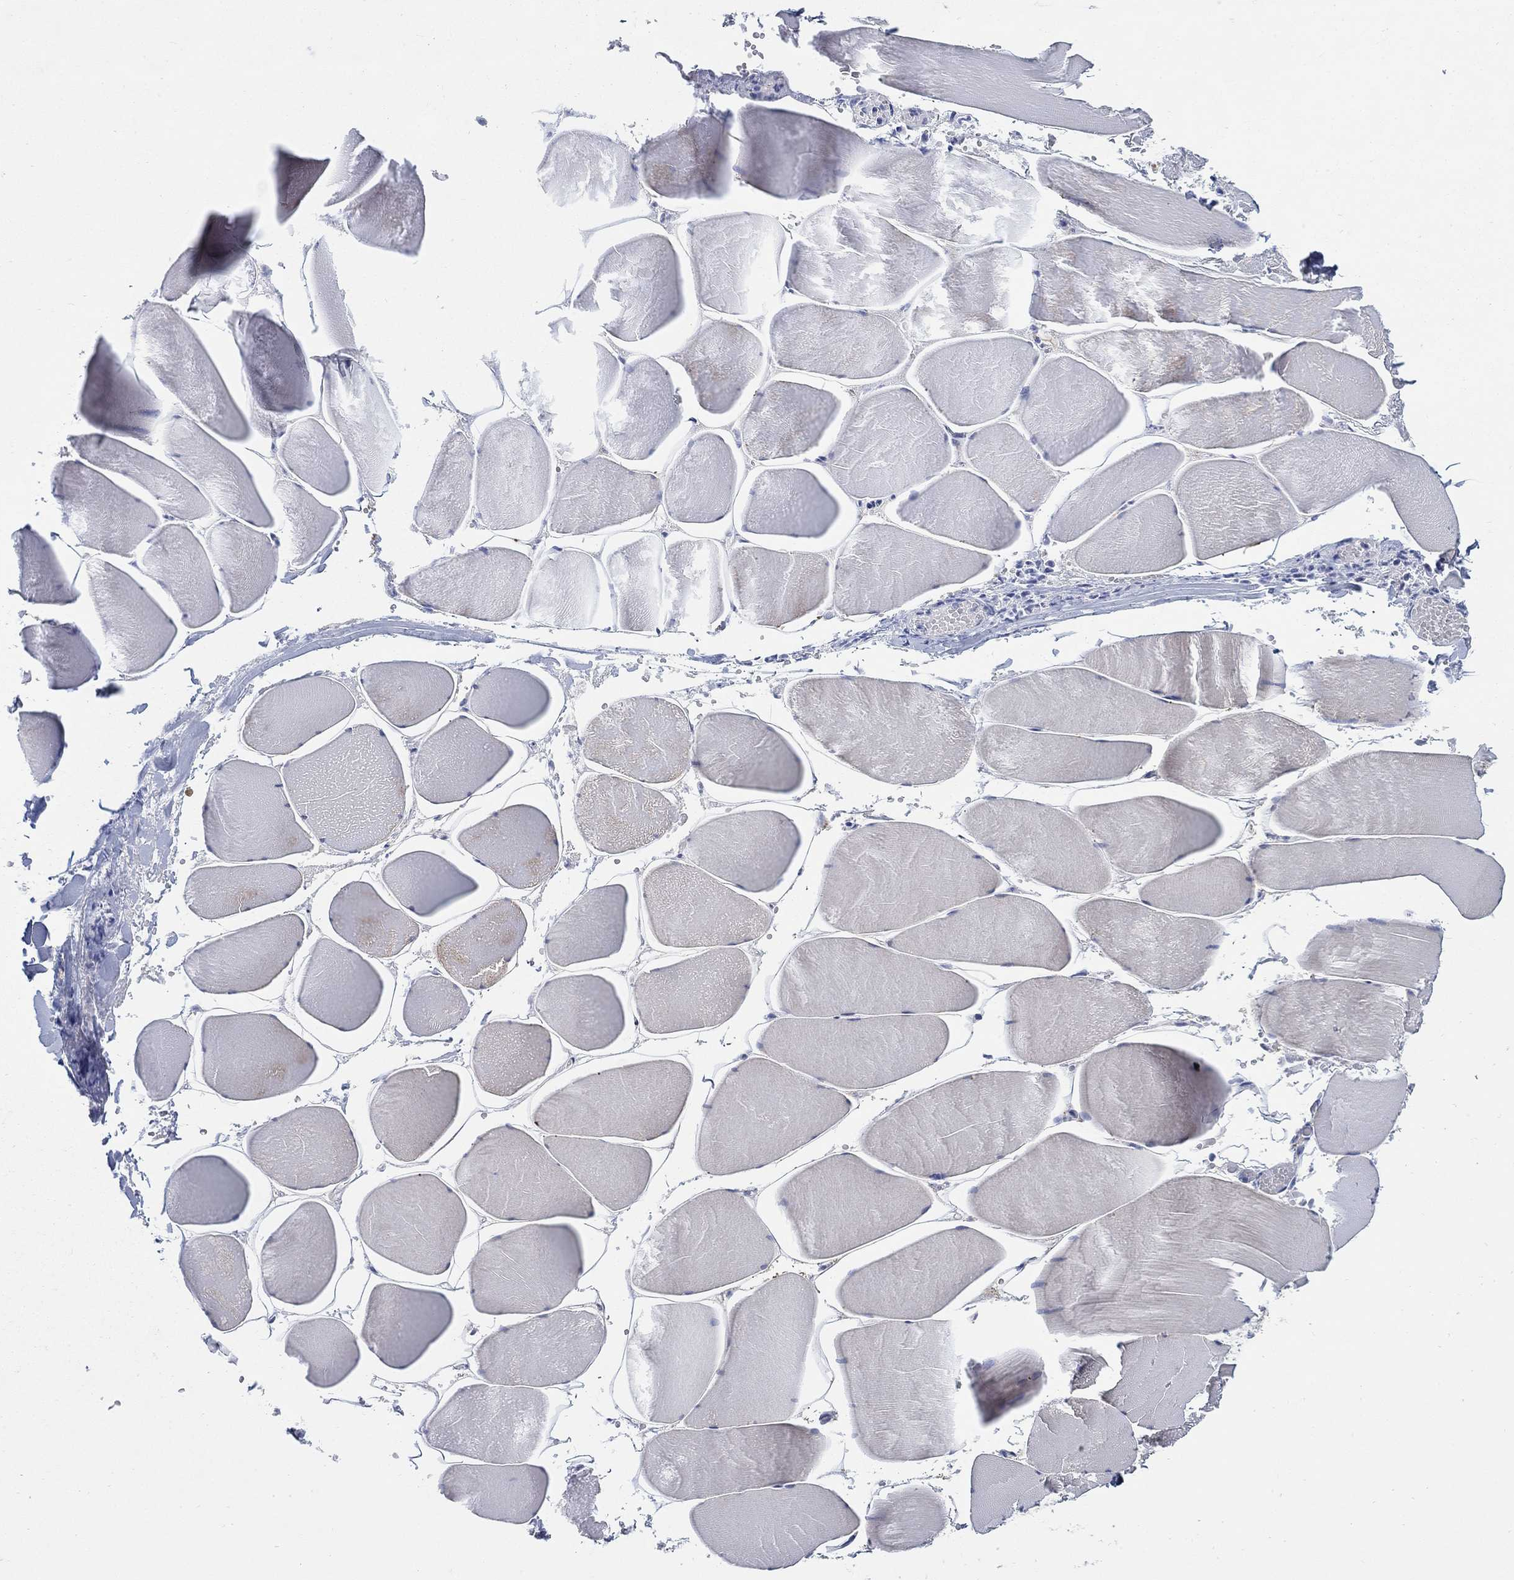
{"staining": {"intensity": "negative", "quantity": "none", "location": "none"}, "tissue": "skeletal muscle", "cell_type": "Myocytes", "image_type": "normal", "snomed": [{"axis": "morphology", "description": "Normal tissue, NOS"}, {"axis": "morphology", "description": "Malignant melanoma, Metastatic site"}, {"axis": "topography", "description": "Skeletal muscle"}], "caption": "Immunohistochemistry micrograph of normal human skeletal muscle stained for a protein (brown), which demonstrates no staining in myocytes. (DAB (3,3'-diaminobenzidine) immunohistochemistry (IHC), high magnification).", "gene": "MYO3A", "patient": {"sex": "male", "age": 50}}